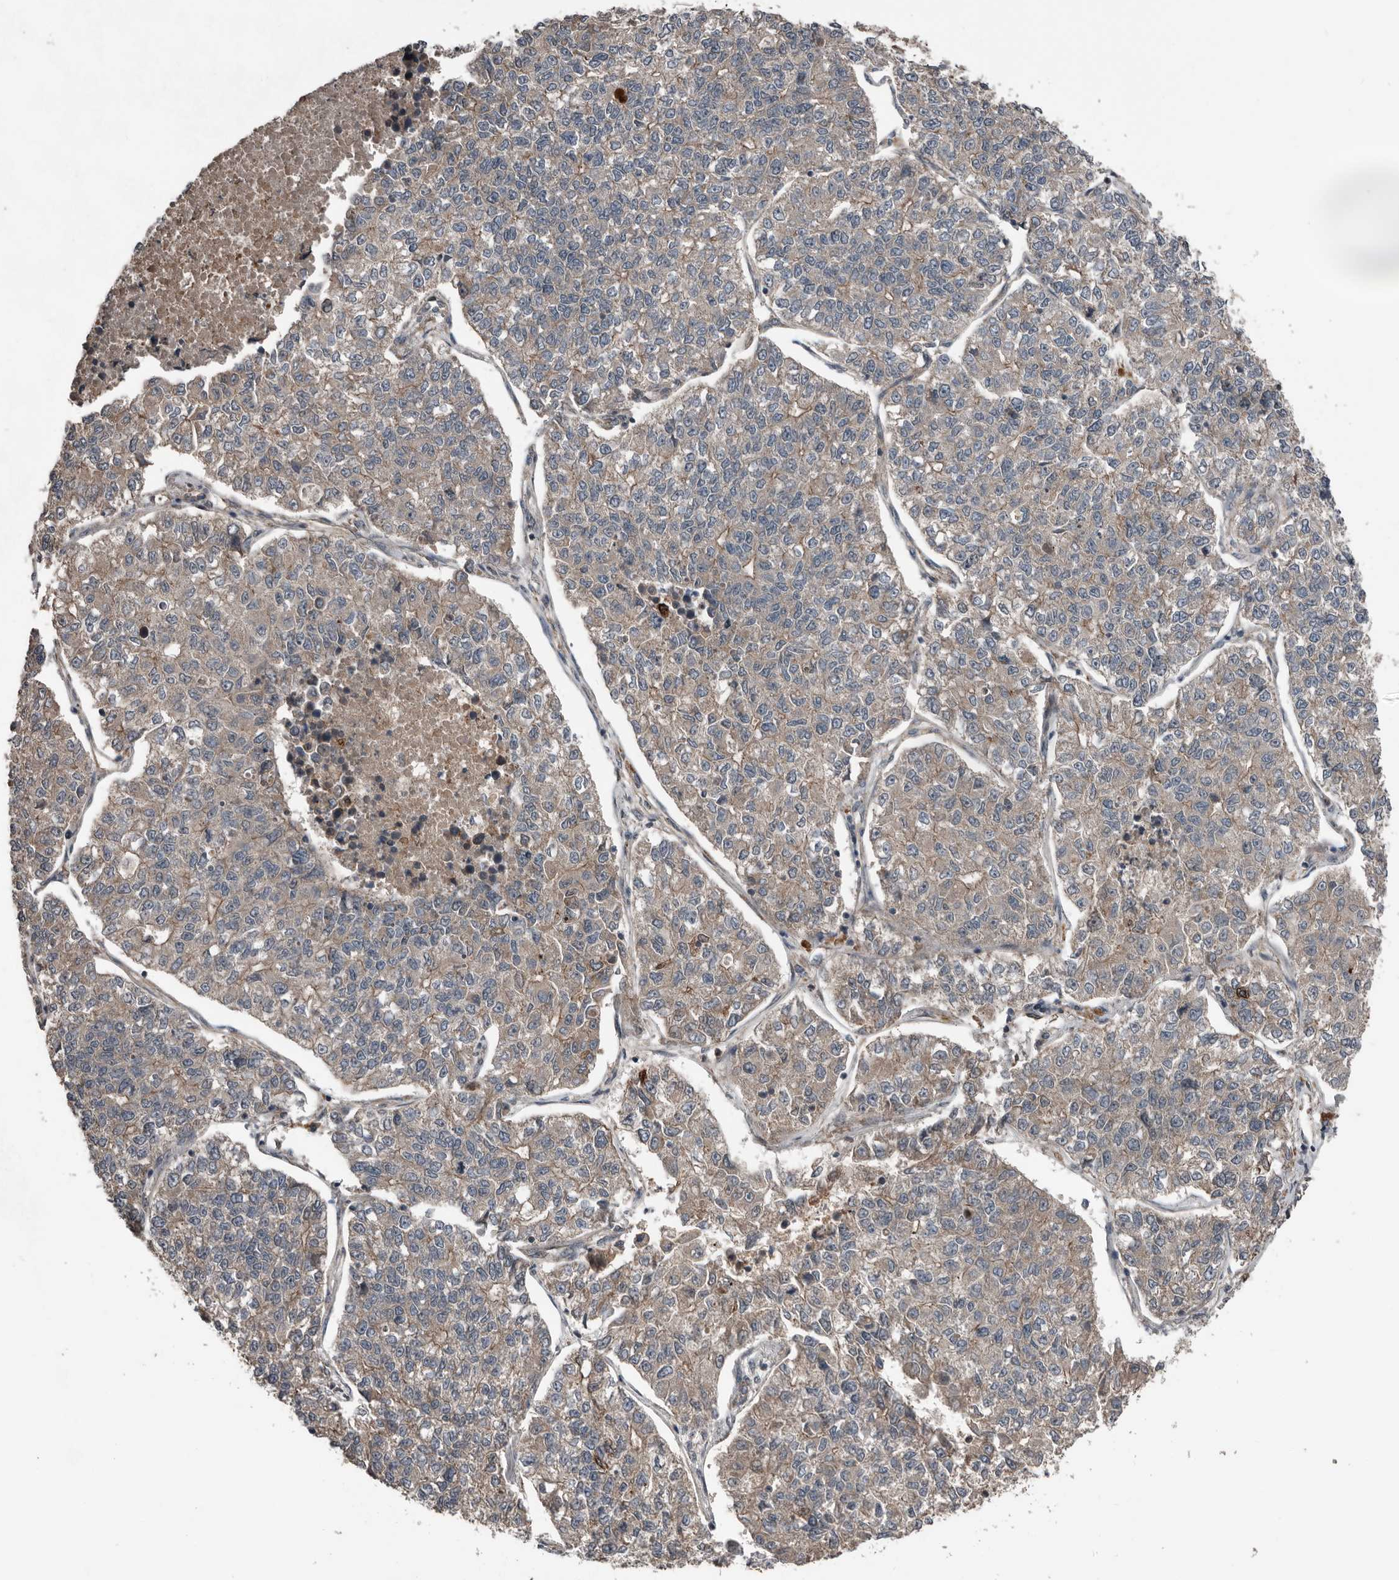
{"staining": {"intensity": "weak", "quantity": "25%-75%", "location": "cytoplasmic/membranous"}, "tissue": "lung cancer", "cell_type": "Tumor cells", "image_type": "cancer", "snomed": [{"axis": "morphology", "description": "Adenocarcinoma, NOS"}, {"axis": "topography", "description": "Lung"}], "caption": "The micrograph reveals immunohistochemical staining of lung cancer. There is weak cytoplasmic/membranous positivity is appreciated in approximately 25%-75% of tumor cells. The protein of interest is stained brown, and the nuclei are stained in blue (DAB IHC with brightfield microscopy, high magnification).", "gene": "DNAJB4", "patient": {"sex": "male", "age": 49}}